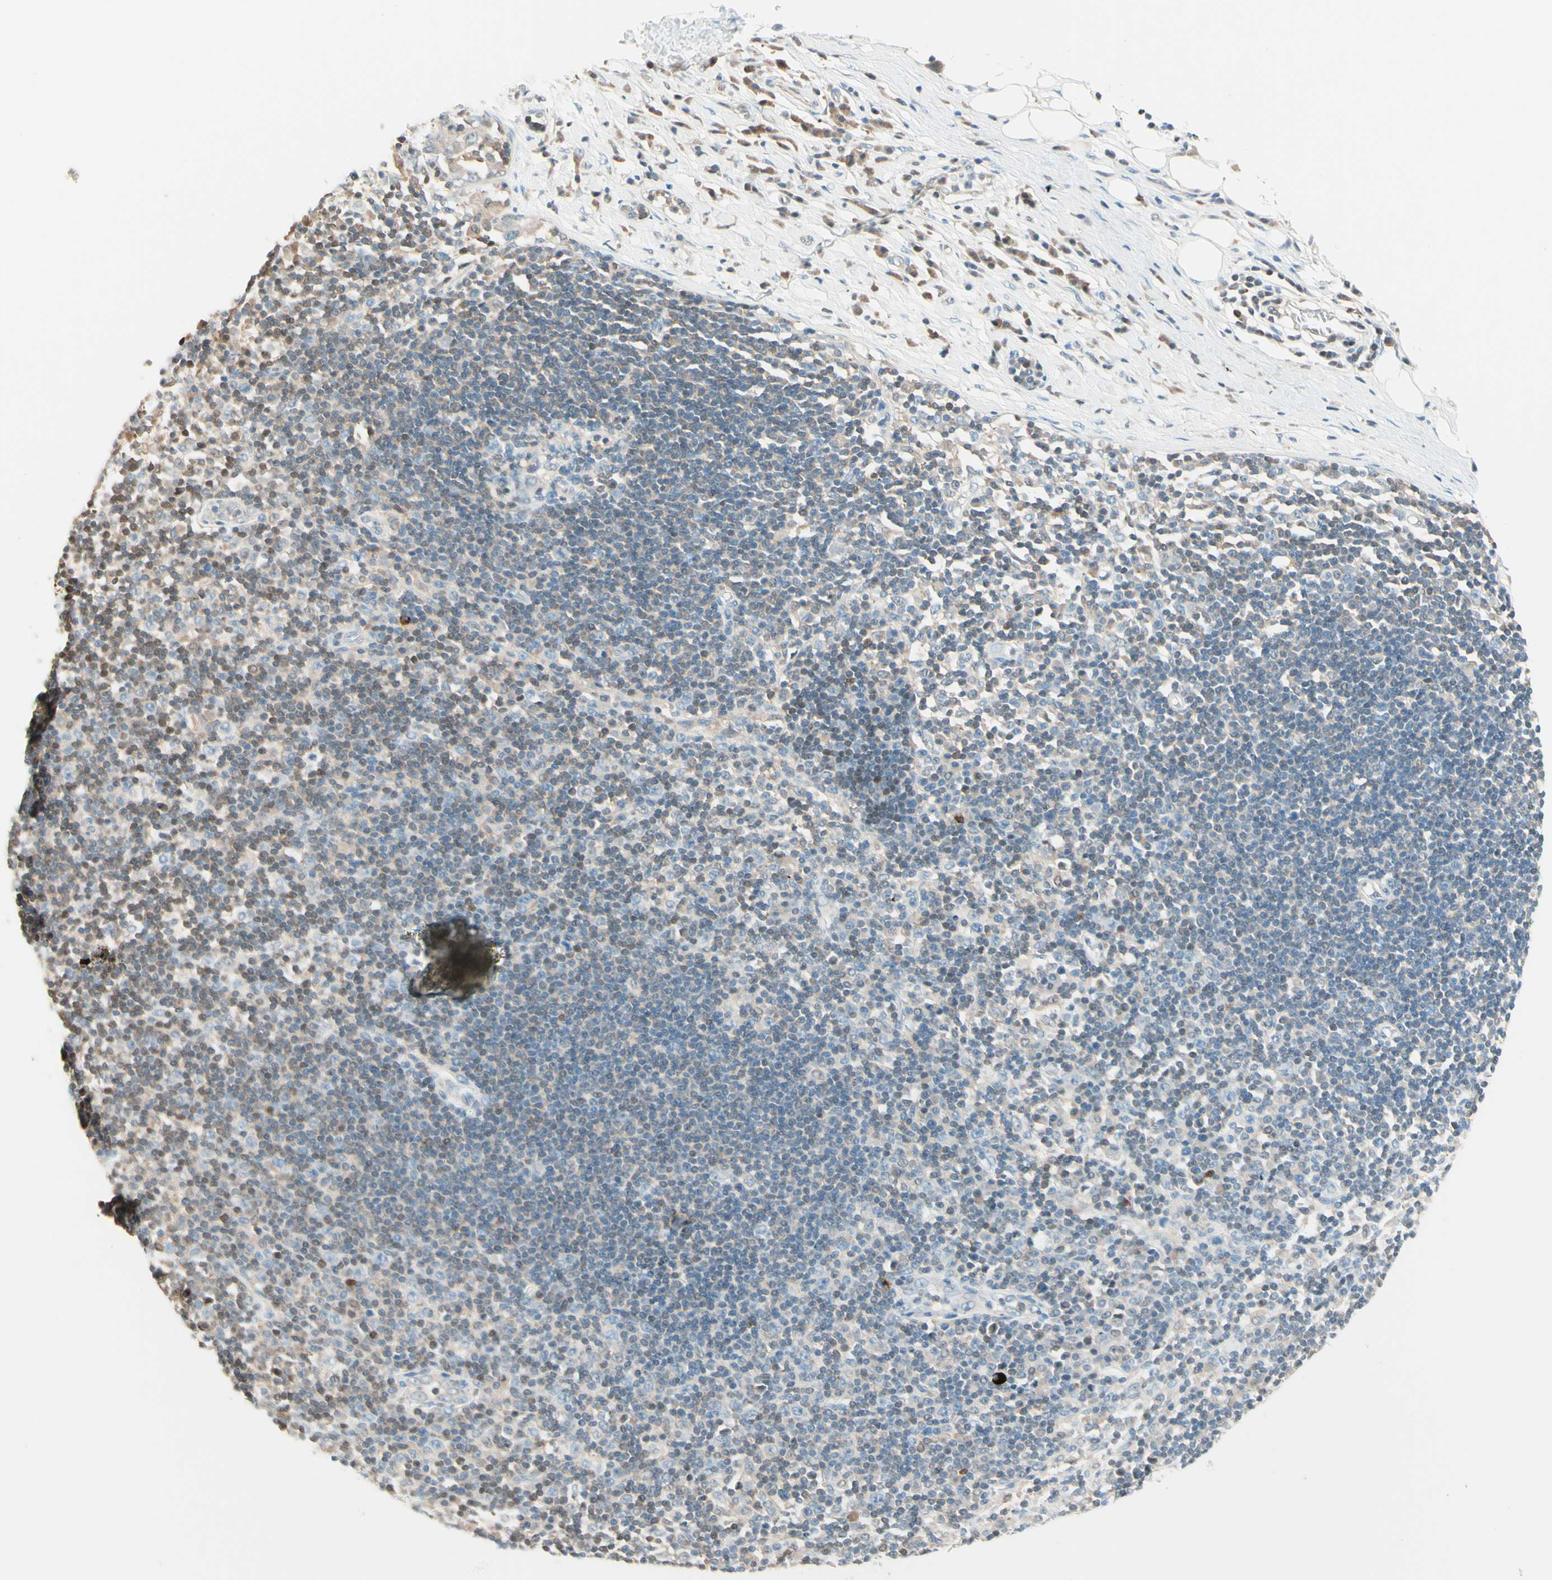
{"staining": {"intensity": "weak", "quantity": "25%-75%", "location": "cytoplasmic/membranous"}, "tissue": "adipose tissue", "cell_type": "Adipocytes", "image_type": "normal", "snomed": [{"axis": "morphology", "description": "Normal tissue, NOS"}, {"axis": "morphology", "description": "Adenocarcinoma, NOS"}, {"axis": "topography", "description": "Esophagus"}], "caption": "Adipose tissue stained for a protein exhibits weak cytoplasmic/membranous positivity in adipocytes.", "gene": "UPK3B", "patient": {"sex": "male", "age": 62}}